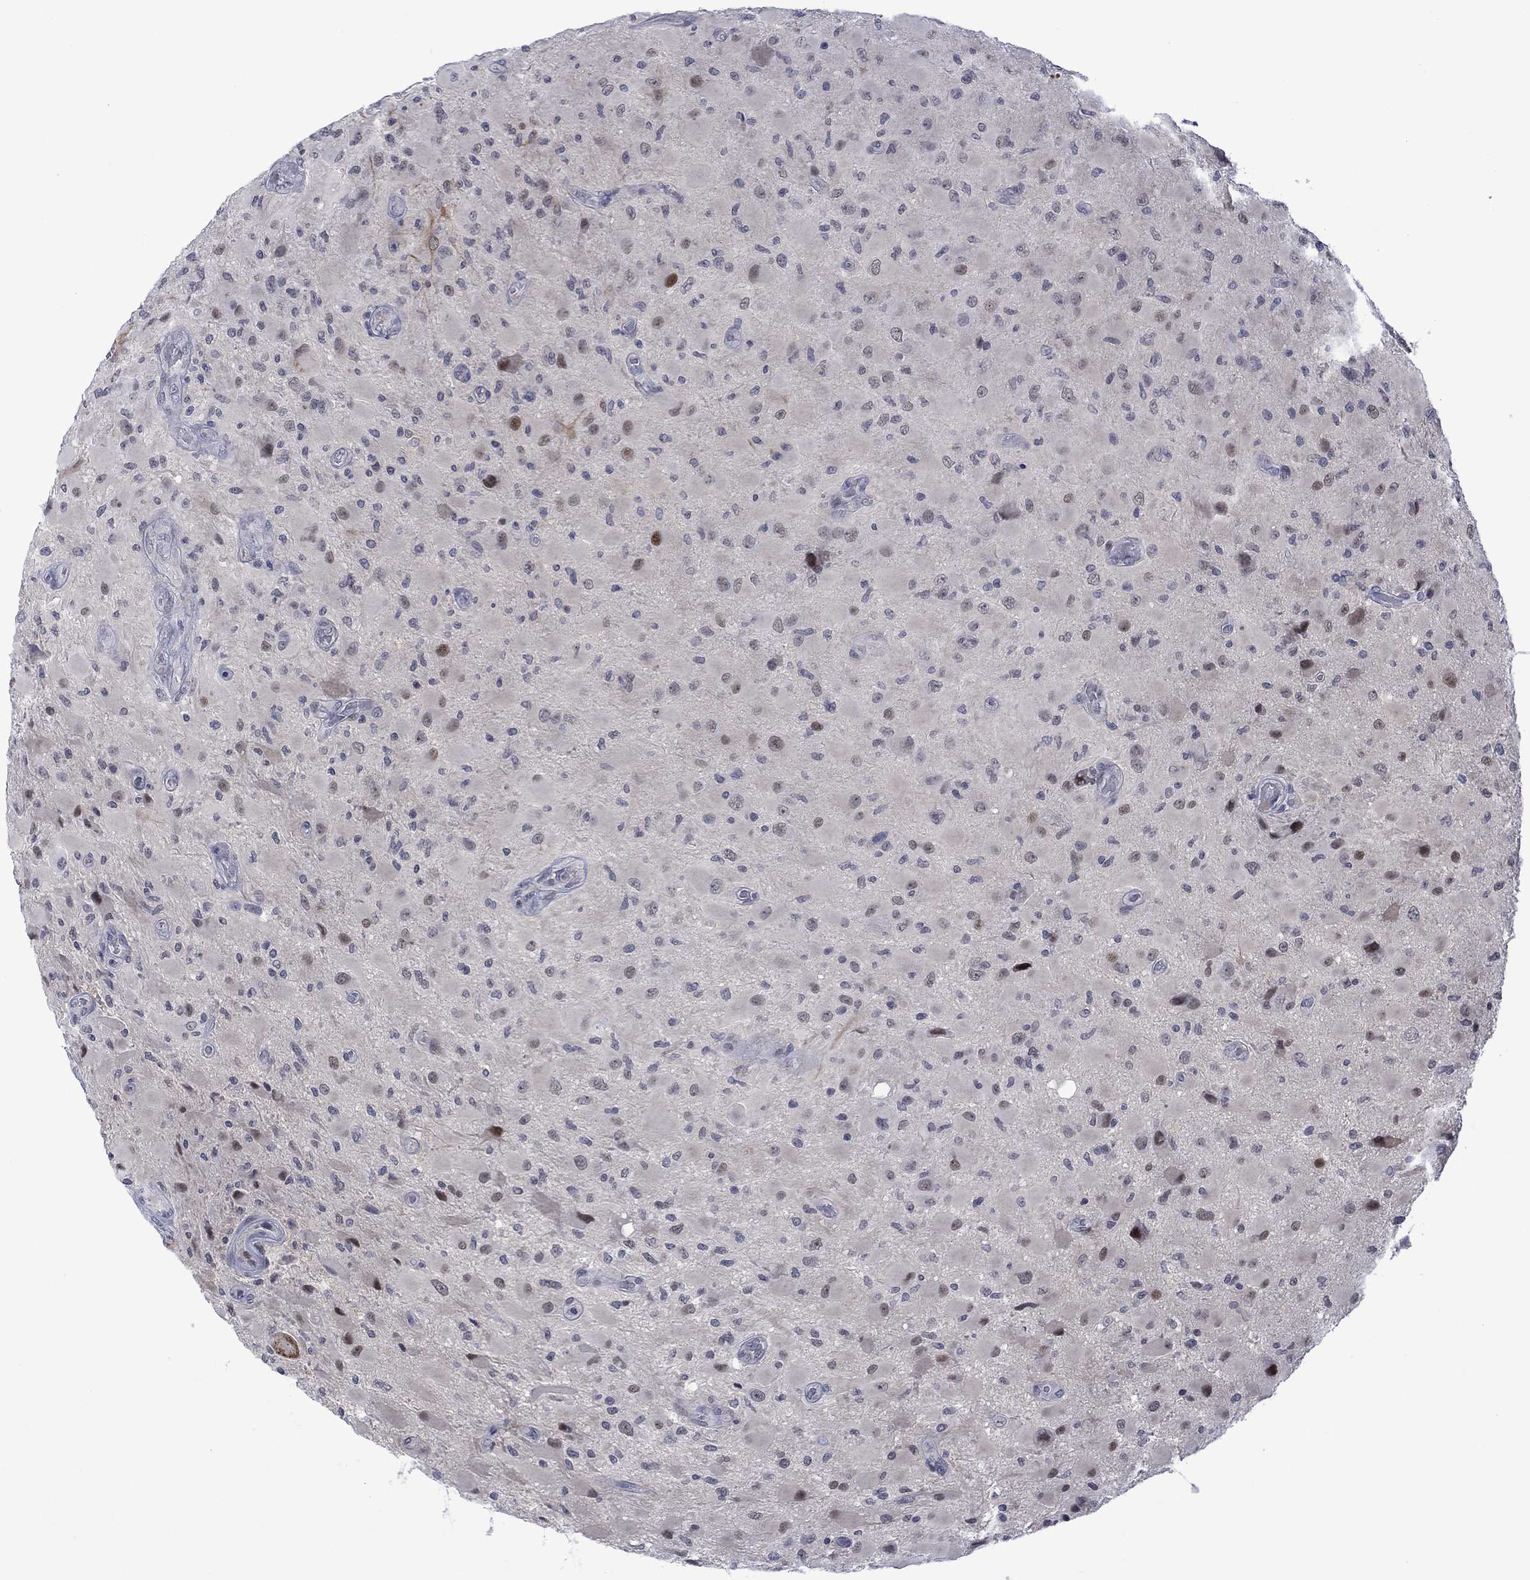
{"staining": {"intensity": "negative", "quantity": "none", "location": "none"}, "tissue": "glioma", "cell_type": "Tumor cells", "image_type": "cancer", "snomed": [{"axis": "morphology", "description": "Glioma, malignant, High grade"}, {"axis": "topography", "description": "Cerebral cortex"}], "caption": "Glioma was stained to show a protein in brown. There is no significant positivity in tumor cells.", "gene": "AGL", "patient": {"sex": "male", "age": 35}}